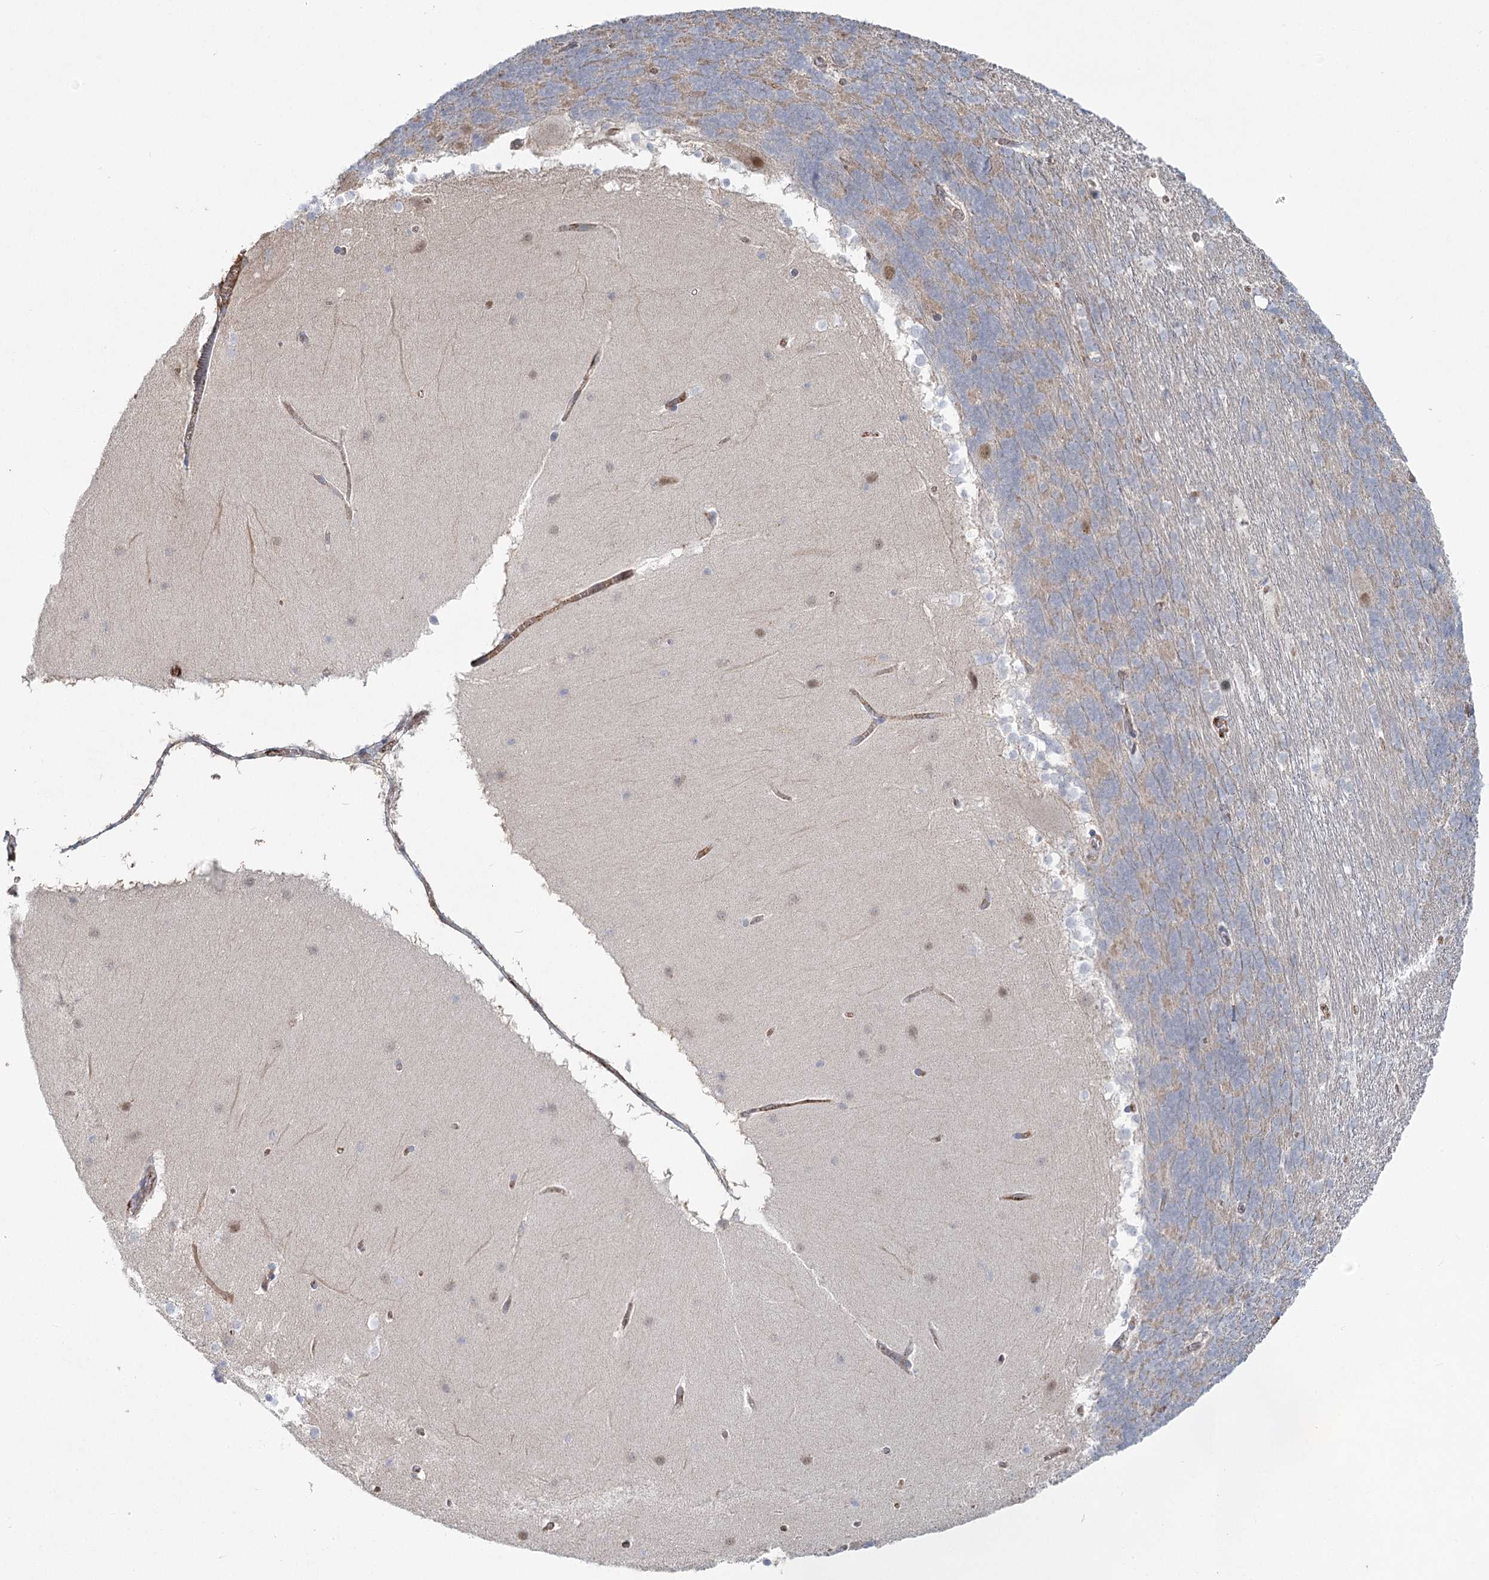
{"staining": {"intensity": "weak", "quantity": "<25%", "location": "cytoplasmic/membranous"}, "tissue": "cerebellum", "cell_type": "Cells in granular layer", "image_type": "normal", "snomed": [{"axis": "morphology", "description": "Normal tissue, NOS"}, {"axis": "topography", "description": "Cerebellum"}], "caption": "Protein analysis of unremarkable cerebellum reveals no significant positivity in cells in granular layer. (Brightfield microscopy of DAB (3,3'-diaminobenzidine) IHC at high magnification).", "gene": "KBTBD4", "patient": {"sex": "female", "age": 19}}